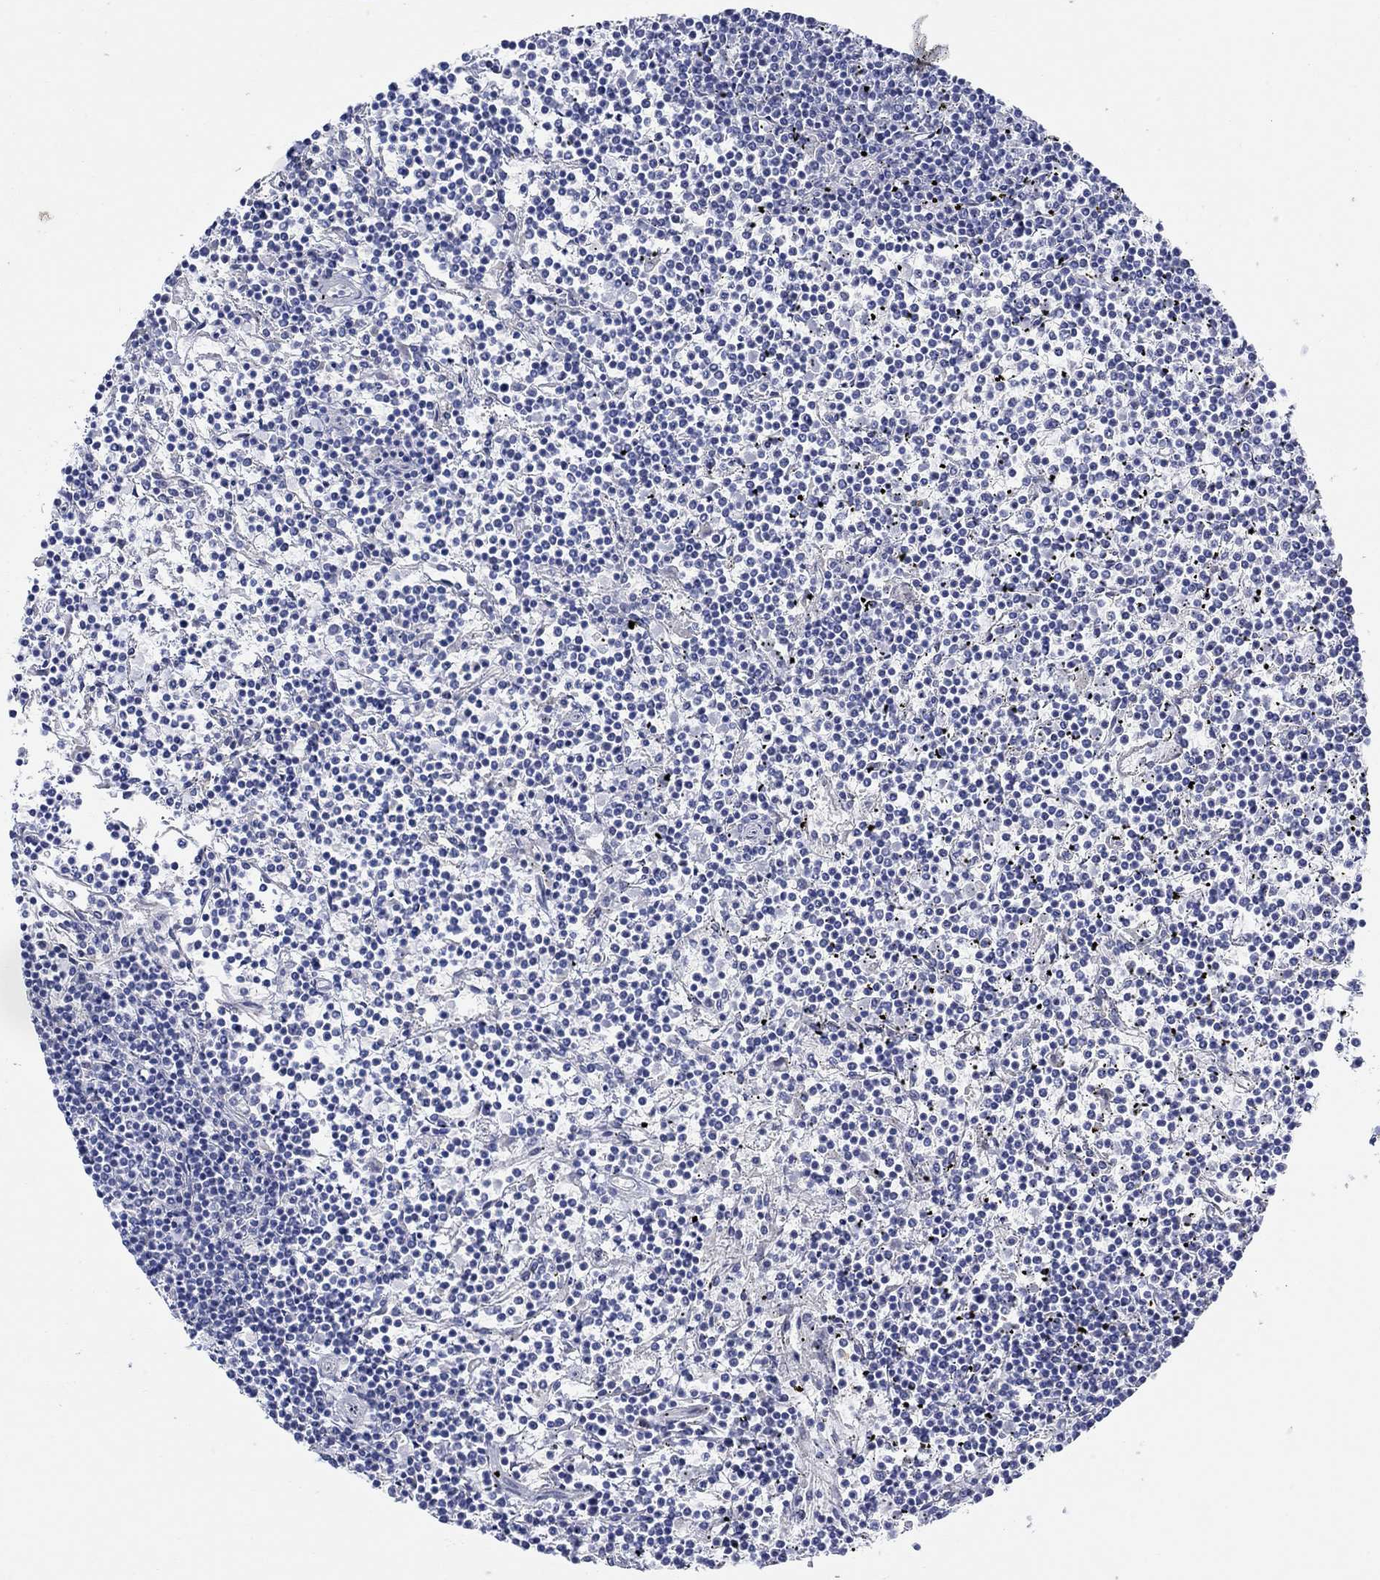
{"staining": {"intensity": "negative", "quantity": "none", "location": "none"}, "tissue": "lymphoma", "cell_type": "Tumor cells", "image_type": "cancer", "snomed": [{"axis": "morphology", "description": "Malignant lymphoma, non-Hodgkin's type, Low grade"}, {"axis": "topography", "description": "Spleen"}], "caption": "IHC of human low-grade malignant lymphoma, non-Hodgkin's type demonstrates no expression in tumor cells. Nuclei are stained in blue.", "gene": "KRT222", "patient": {"sex": "female", "age": 19}}